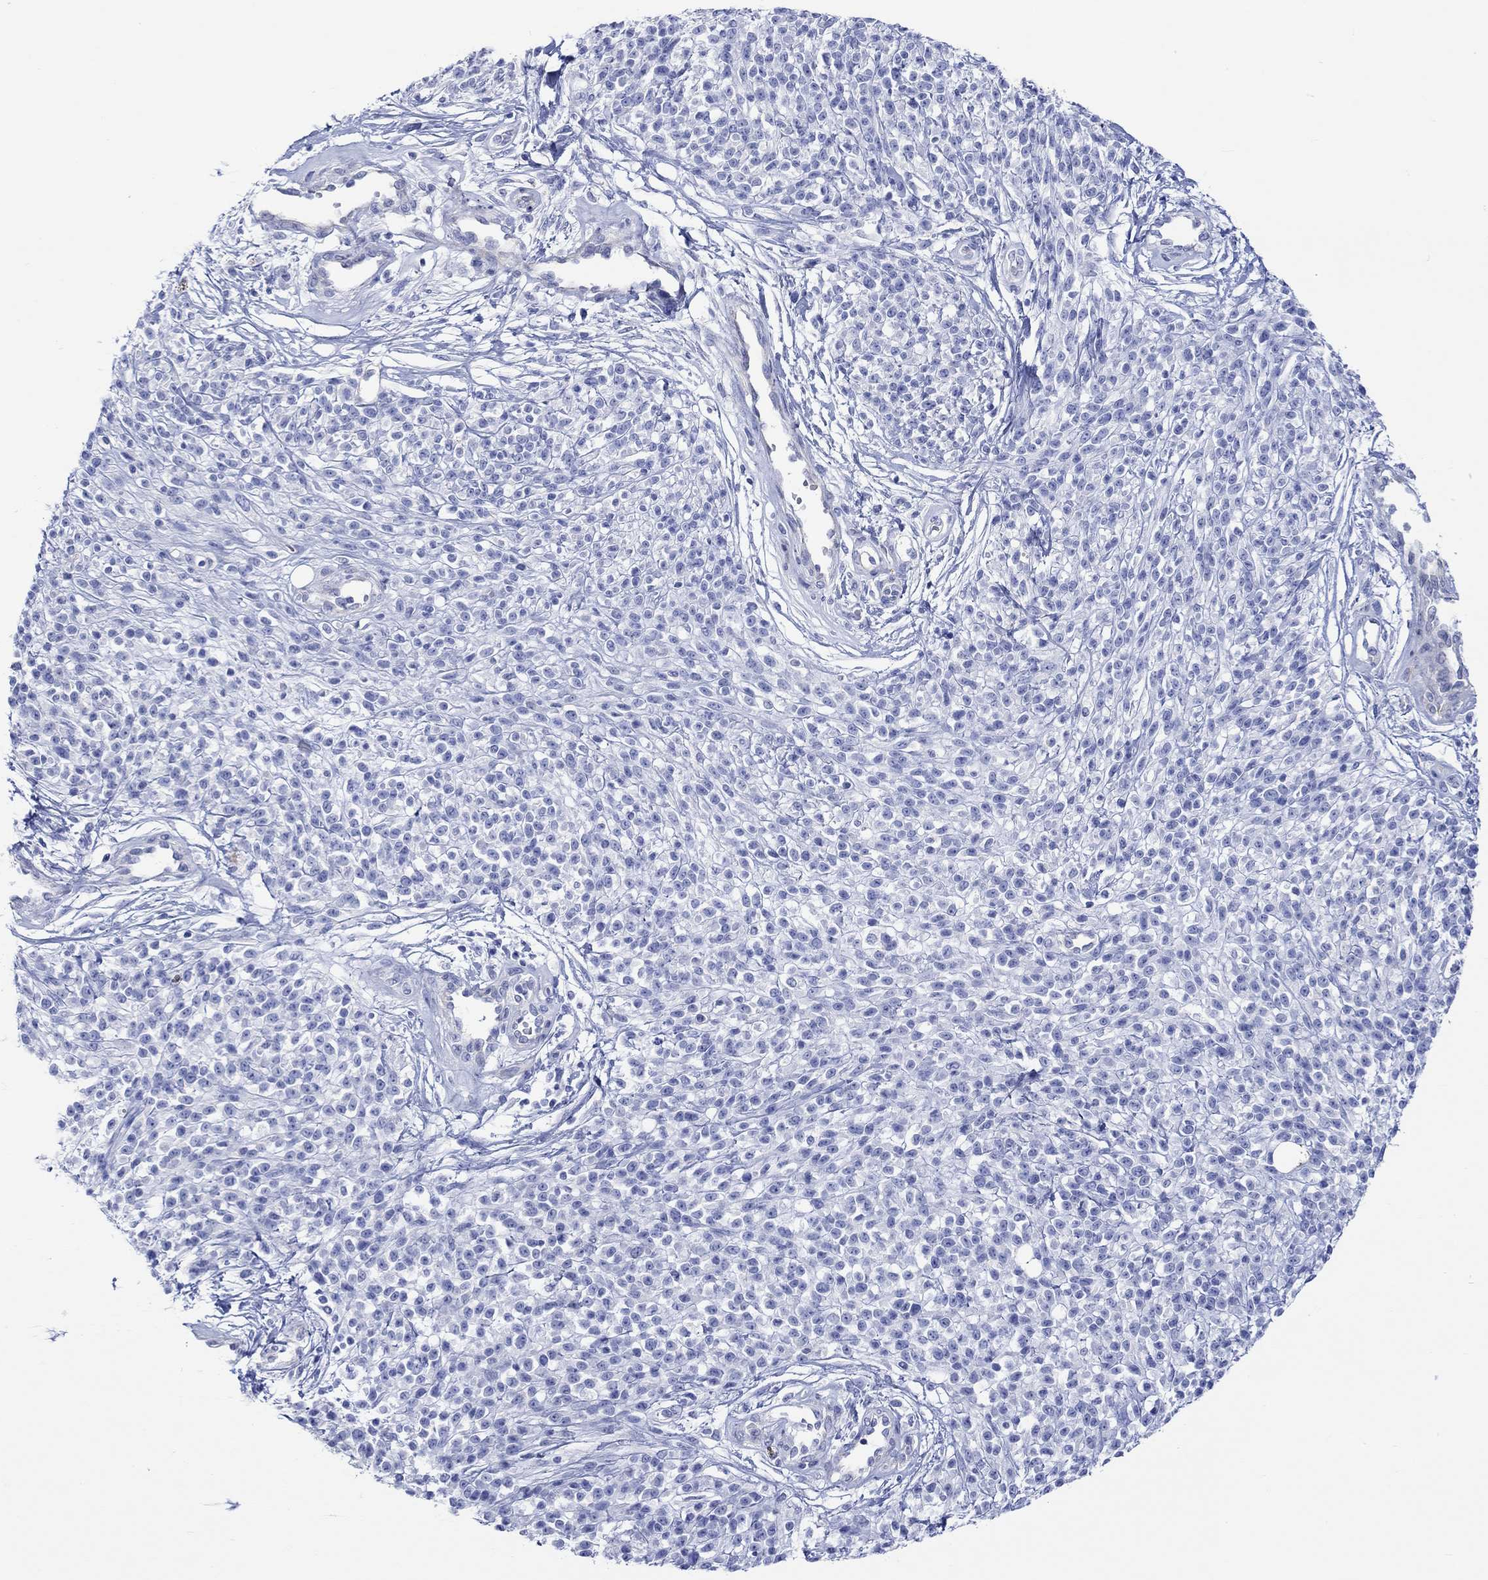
{"staining": {"intensity": "negative", "quantity": "none", "location": "none"}, "tissue": "melanoma", "cell_type": "Tumor cells", "image_type": "cancer", "snomed": [{"axis": "morphology", "description": "Malignant melanoma, NOS"}, {"axis": "topography", "description": "Skin"}, {"axis": "topography", "description": "Skin of trunk"}], "caption": "The histopathology image displays no significant positivity in tumor cells of melanoma.", "gene": "CPLX2", "patient": {"sex": "male", "age": 74}}